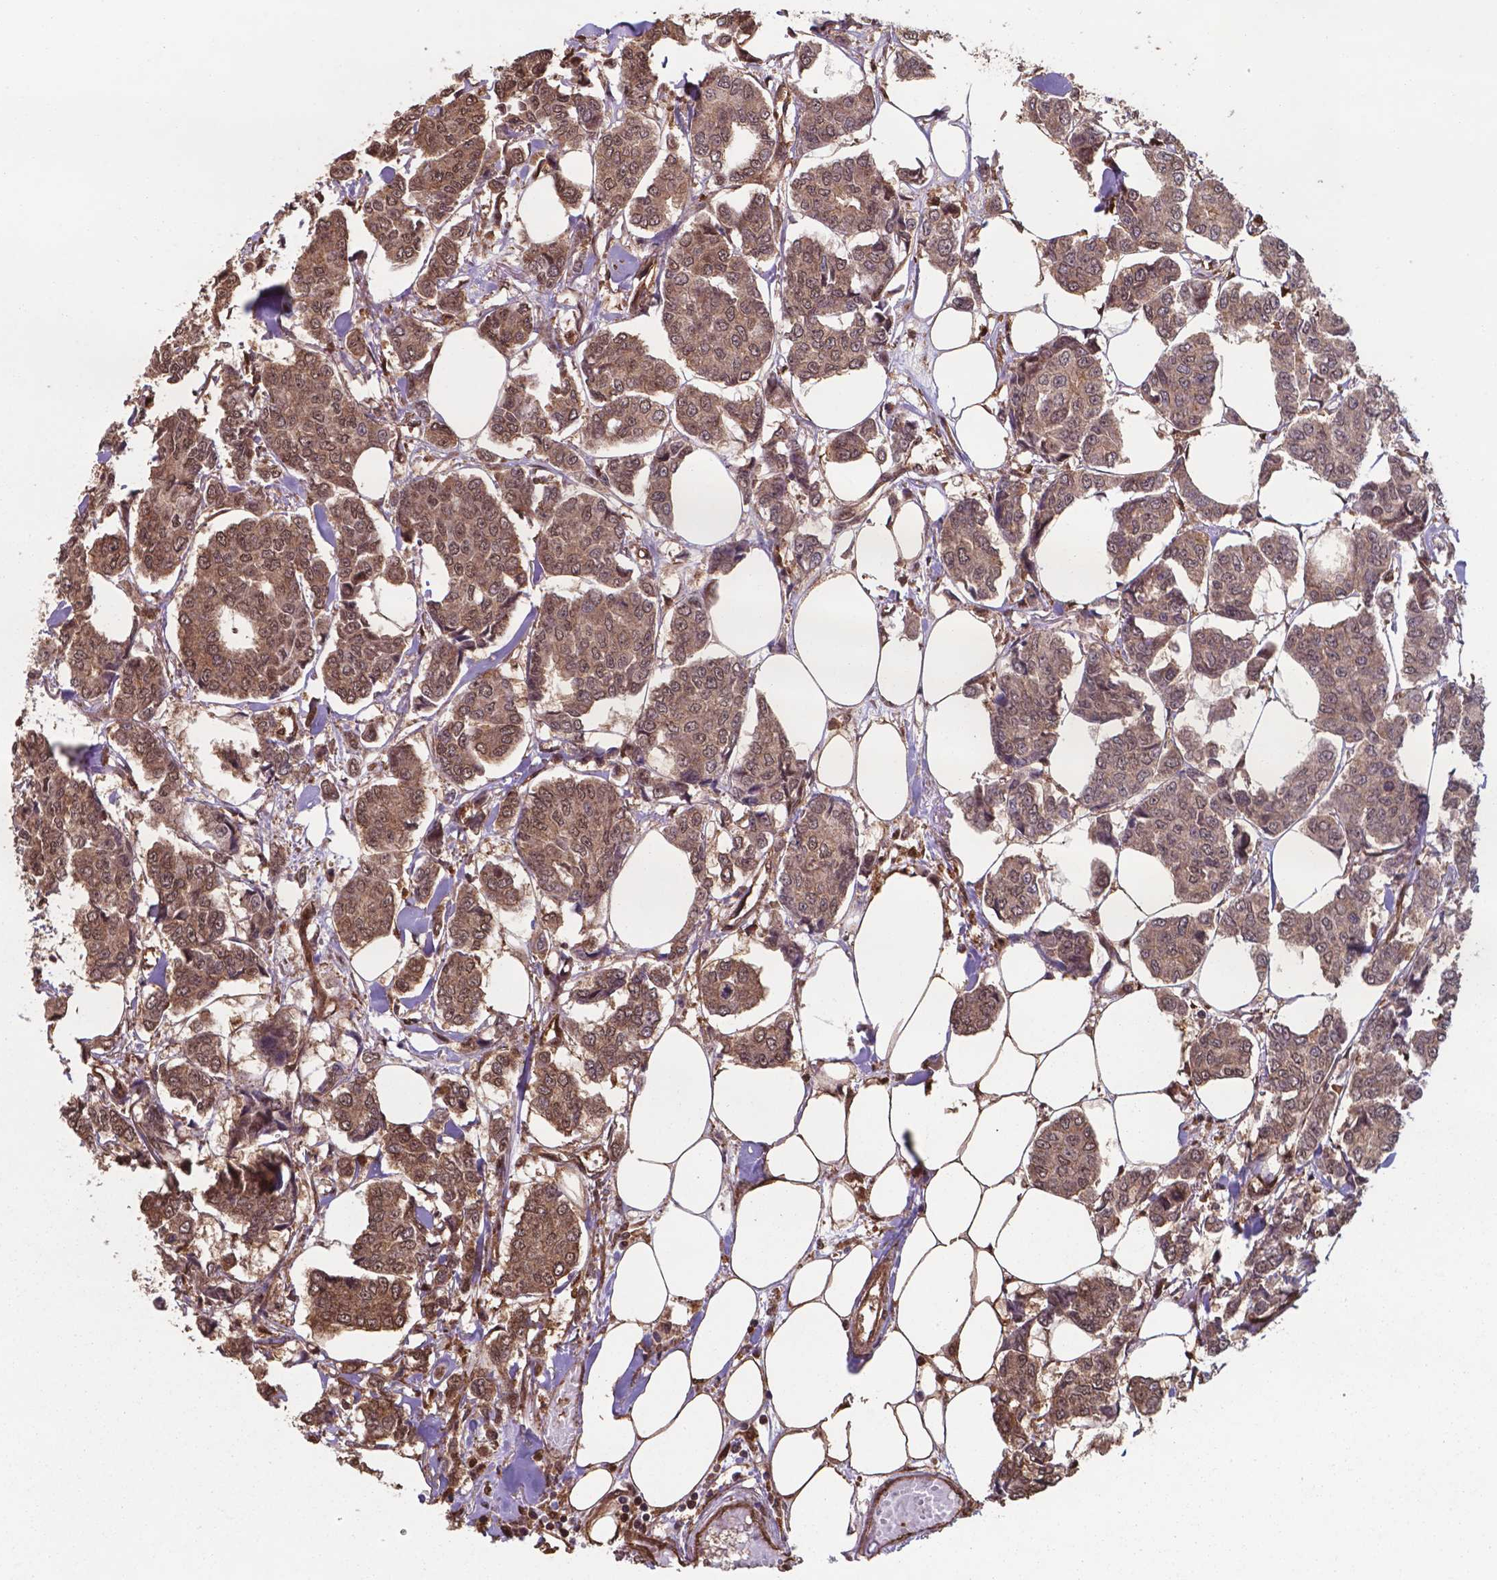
{"staining": {"intensity": "strong", "quantity": ">75%", "location": "cytoplasmic/membranous,nuclear"}, "tissue": "breast cancer", "cell_type": "Tumor cells", "image_type": "cancer", "snomed": [{"axis": "morphology", "description": "Duct carcinoma"}, {"axis": "topography", "description": "Breast"}], "caption": "IHC micrograph of neoplastic tissue: invasive ductal carcinoma (breast) stained using immunohistochemistry demonstrates high levels of strong protein expression localized specifically in the cytoplasmic/membranous and nuclear of tumor cells, appearing as a cytoplasmic/membranous and nuclear brown color.", "gene": "CHP2", "patient": {"sex": "female", "age": 94}}